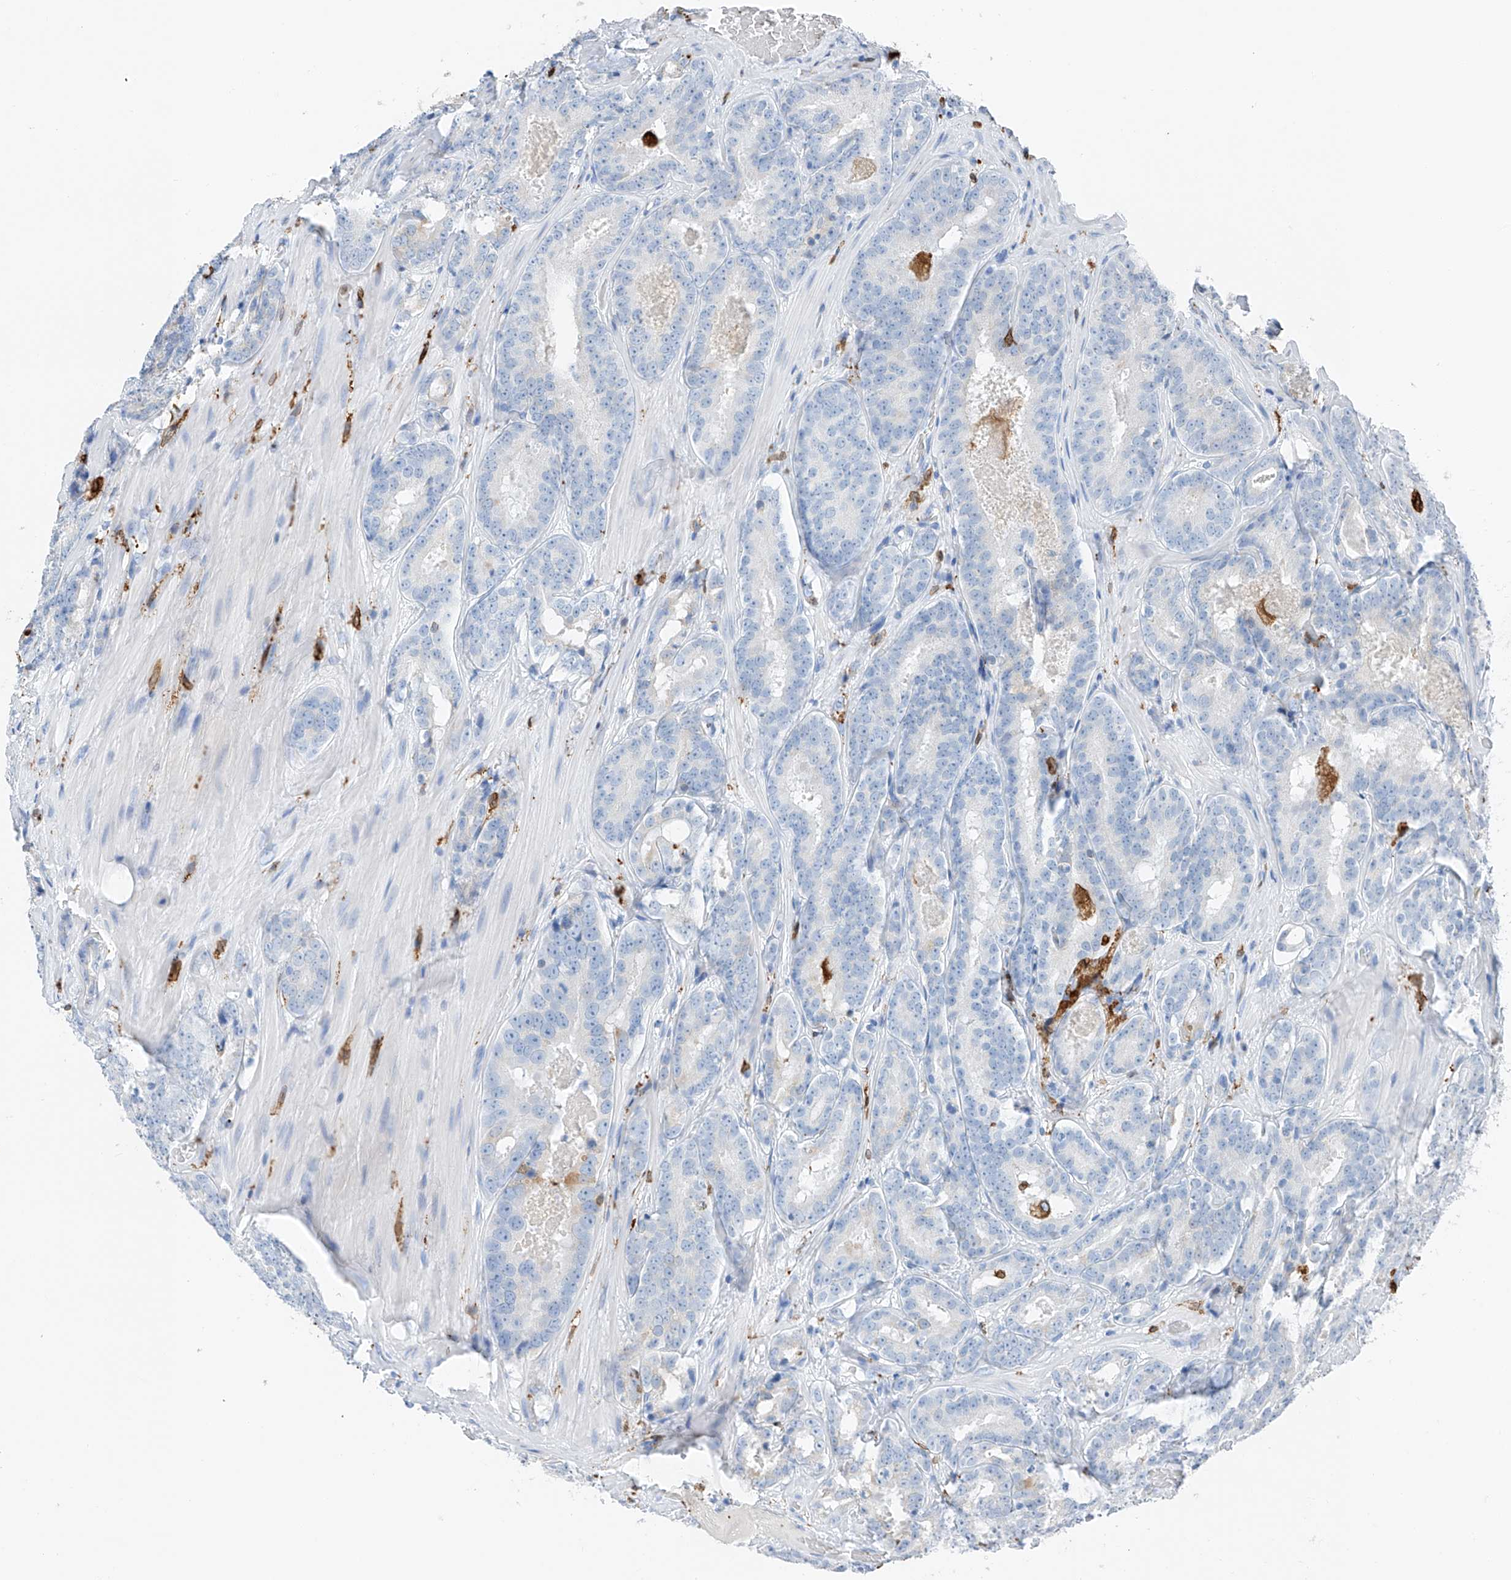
{"staining": {"intensity": "moderate", "quantity": ">75%", "location": "cytoplasmic/membranous"}, "tissue": "prostate cancer", "cell_type": "Tumor cells", "image_type": "cancer", "snomed": [{"axis": "morphology", "description": "Adenocarcinoma, High grade"}, {"axis": "topography", "description": "Prostate"}], "caption": "This is a micrograph of immunohistochemistry staining of prostate cancer (adenocarcinoma (high-grade)), which shows moderate positivity in the cytoplasmic/membranous of tumor cells.", "gene": "TBXAS1", "patient": {"sex": "male", "age": 57}}